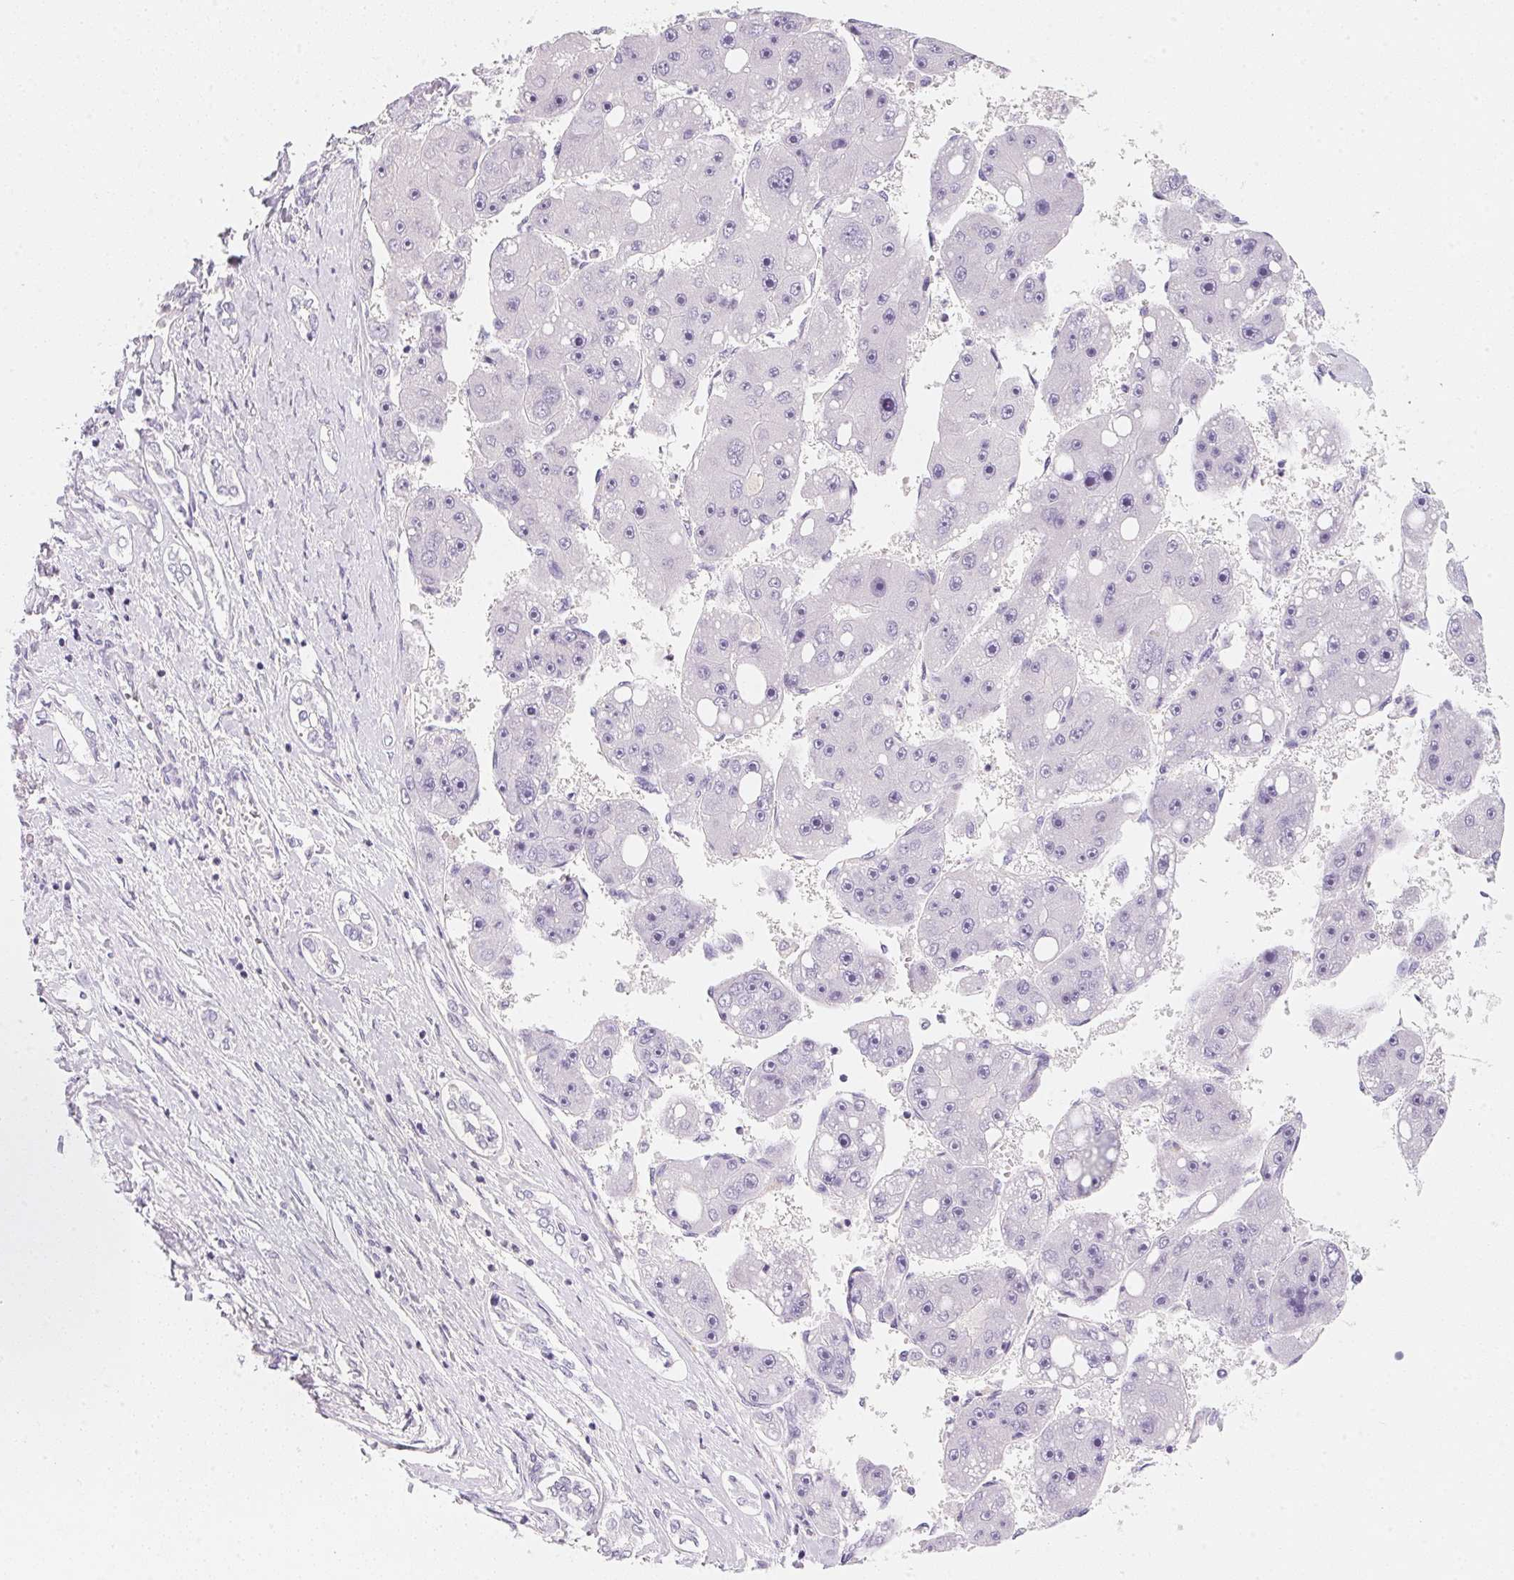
{"staining": {"intensity": "negative", "quantity": "none", "location": "none"}, "tissue": "liver cancer", "cell_type": "Tumor cells", "image_type": "cancer", "snomed": [{"axis": "morphology", "description": "Carcinoma, Hepatocellular, NOS"}, {"axis": "topography", "description": "Liver"}], "caption": "The micrograph demonstrates no staining of tumor cells in liver cancer (hepatocellular carcinoma).", "gene": "ACP3", "patient": {"sex": "female", "age": 61}}